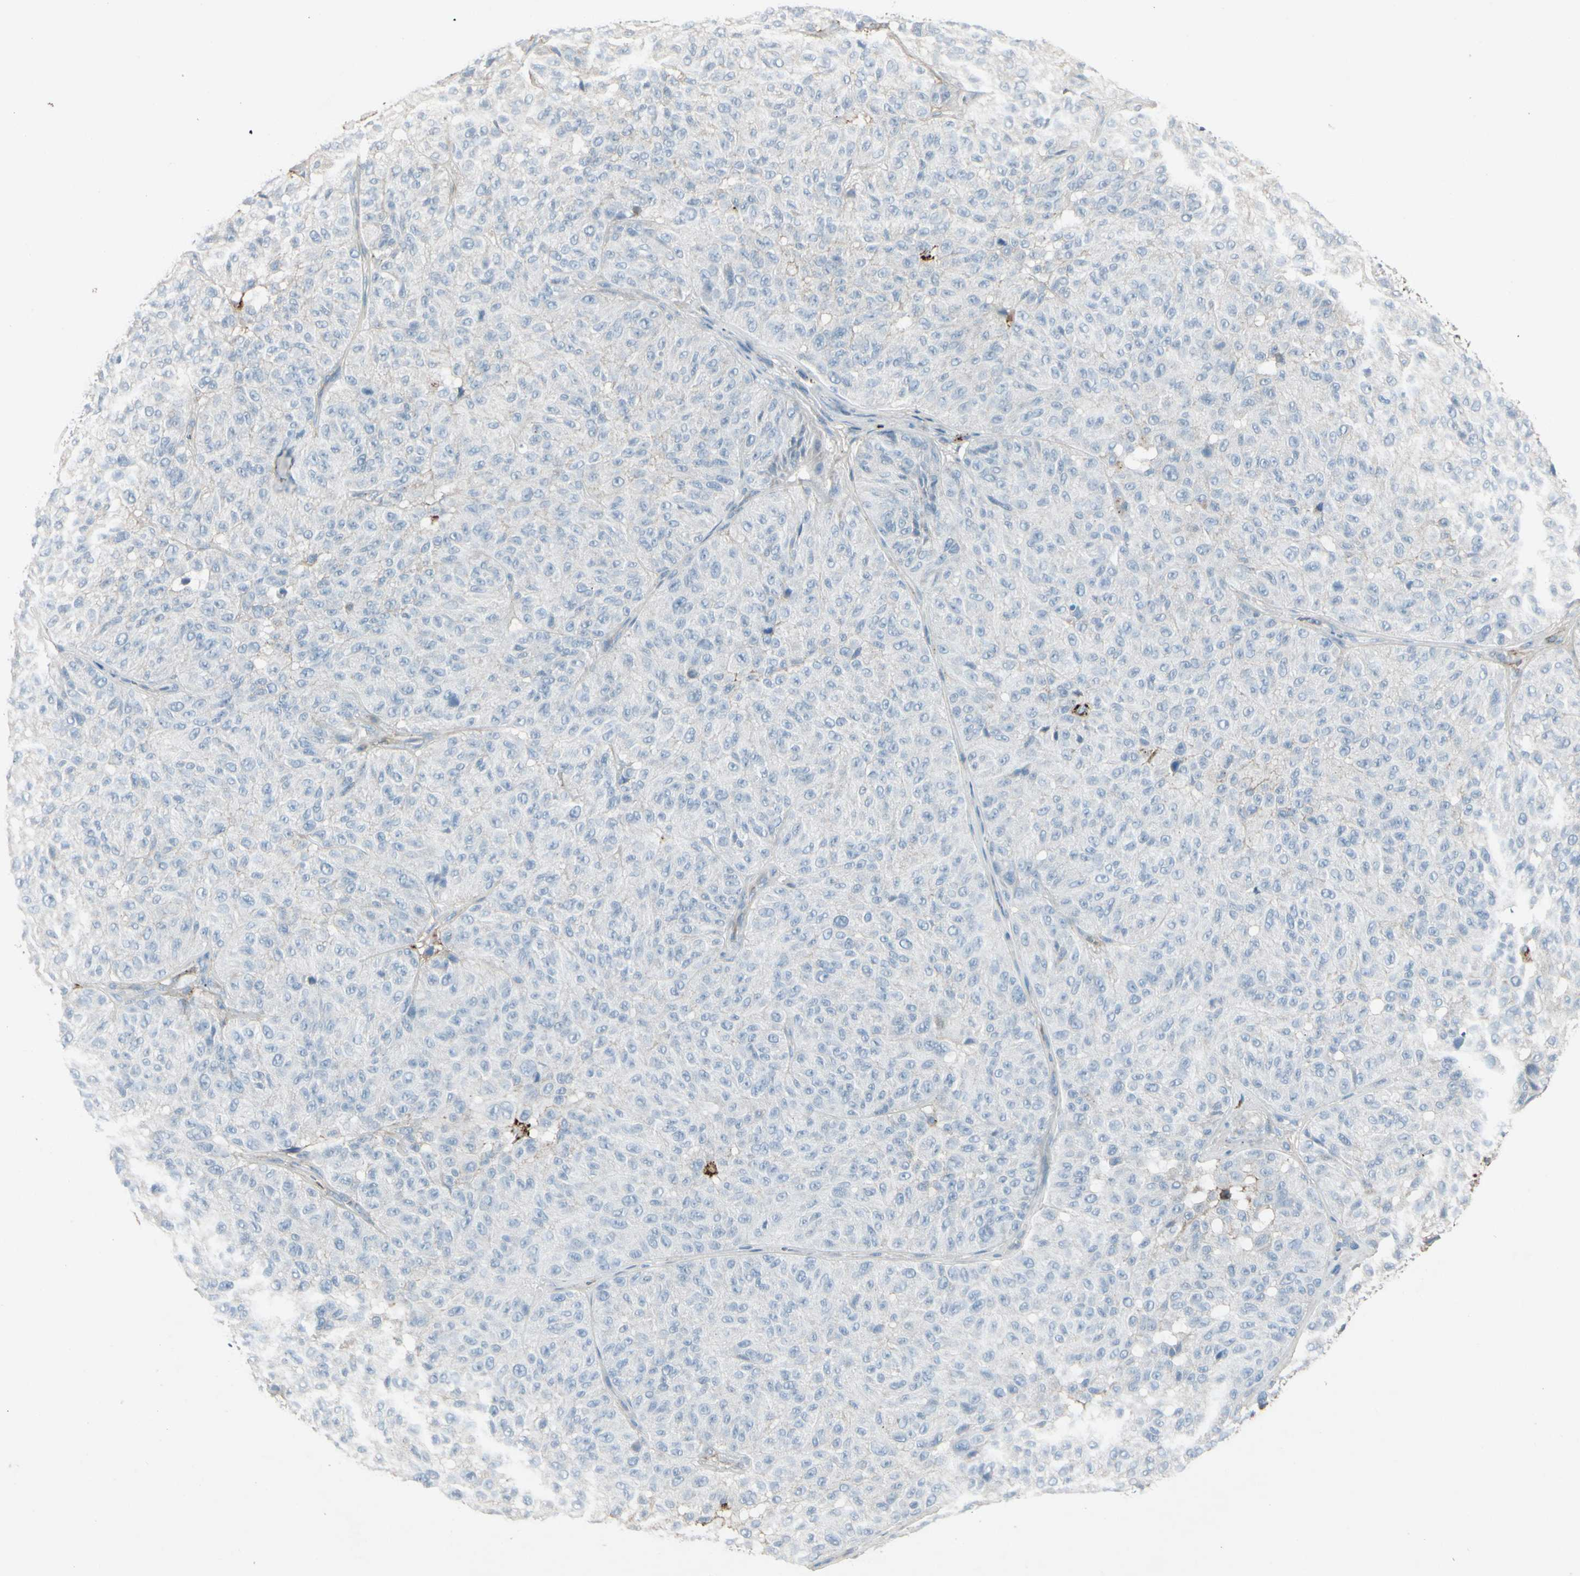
{"staining": {"intensity": "negative", "quantity": "none", "location": "none"}, "tissue": "melanoma", "cell_type": "Tumor cells", "image_type": "cancer", "snomed": [{"axis": "morphology", "description": "Malignant melanoma, NOS"}, {"axis": "topography", "description": "Skin"}], "caption": "IHC histopathology image of human malignant melanoma stained for a protein (brown), which displays no positivity in tumor cells.", "gene": "IGHM", "patient": {"sex": "female", "age": 46}}